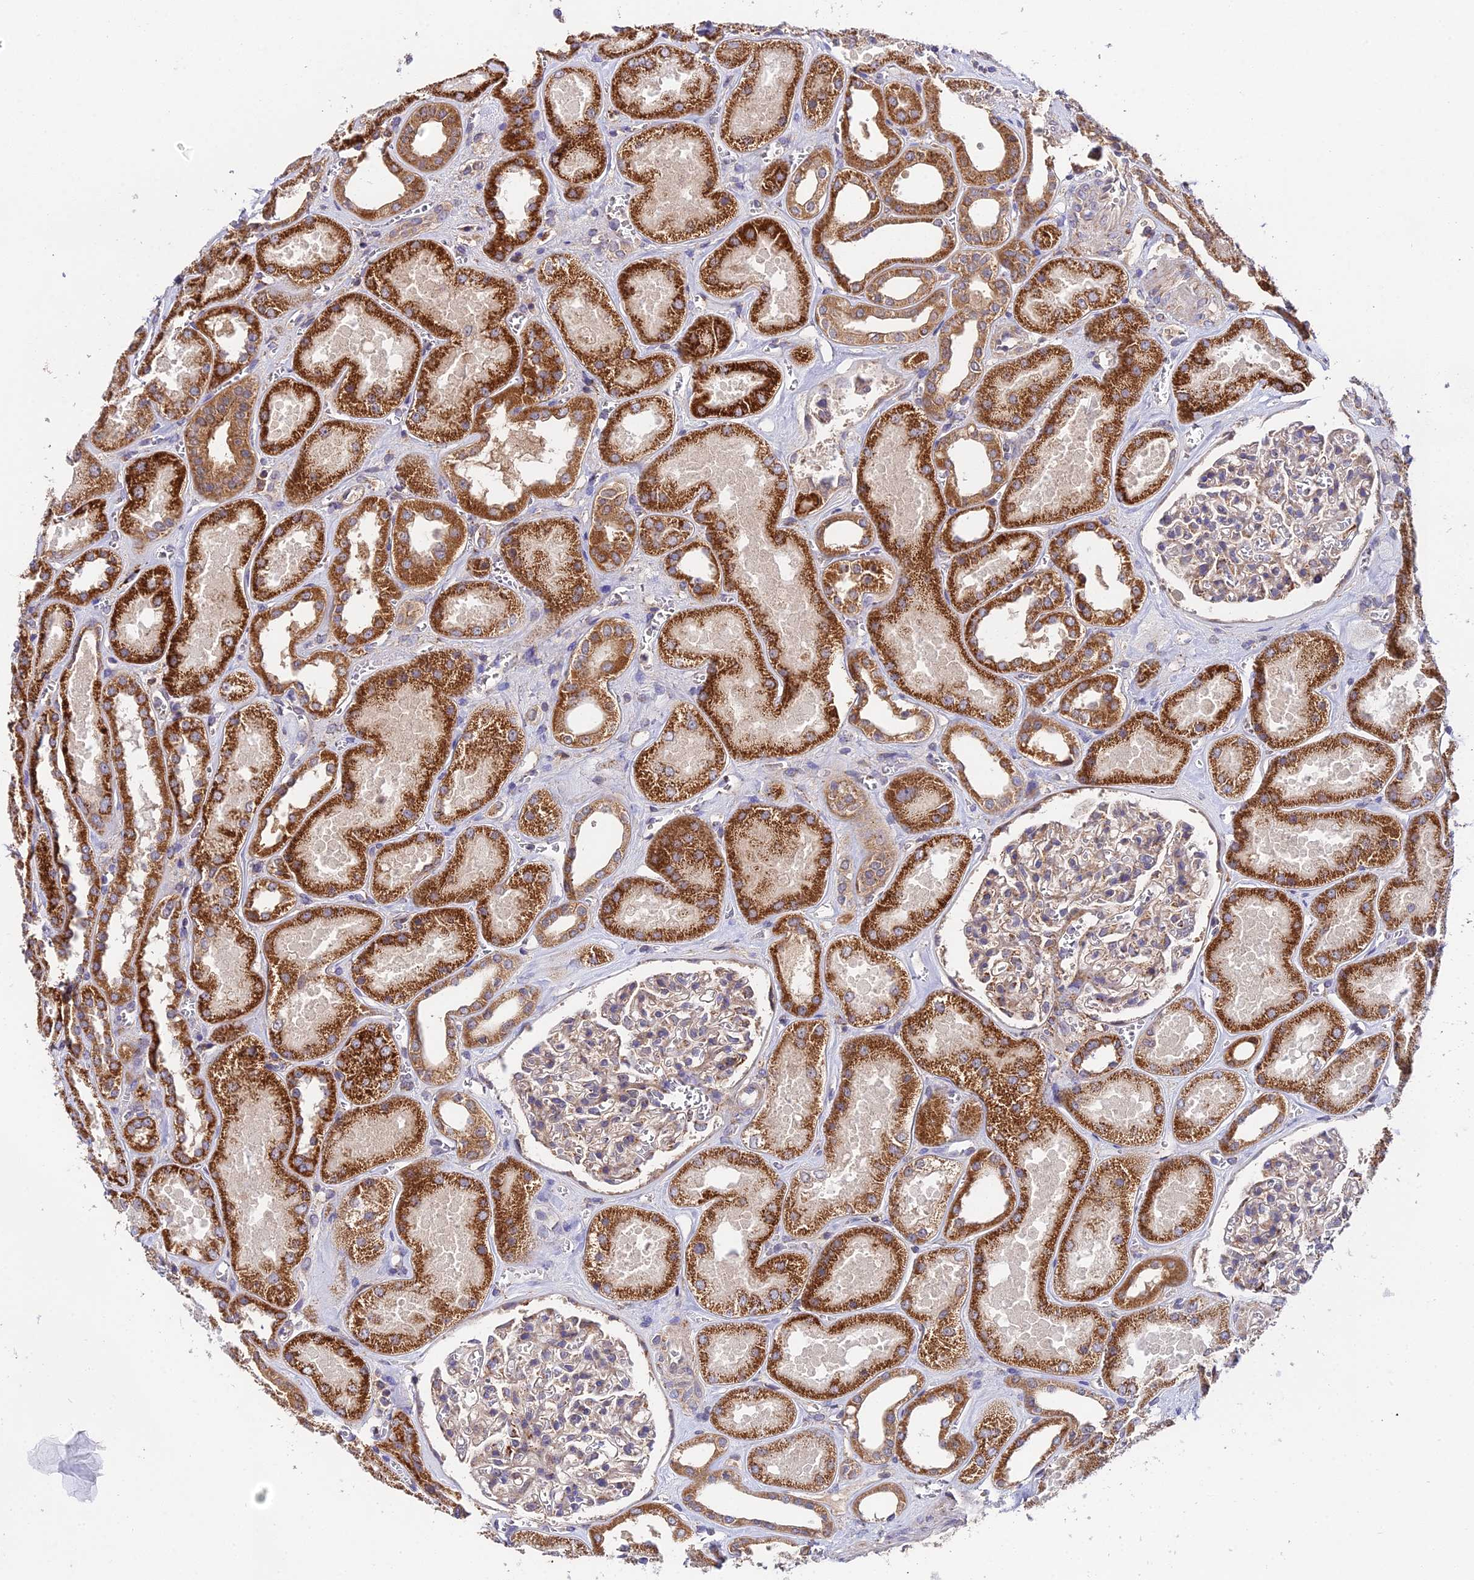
{"staining": {"intensity": "moderate", "quantity": "<25%", "location": "cytoplasmic/membranous"}, "tissue": "kidney", "cell_type": "Cells in glomeruli", "image_type": "normal", "snomed": [{"axis": "morphology", "description": "Normal tissue, NOS"}, {"axis": "morphology", "description": "Adenocarcinoma, NOS"}, {"axis": "topography", "description": "Kidney"}], "caption": "Immunohistochemistry of normal kidney reveals low levels of moderate cytoplasmic/membranous expression in approximately <25% of cells in glomeruli. (IHC, brightfield microscopy, high magnification).", "gene": "ZBED8", "patient": {"sex": "female", "age": 68}}